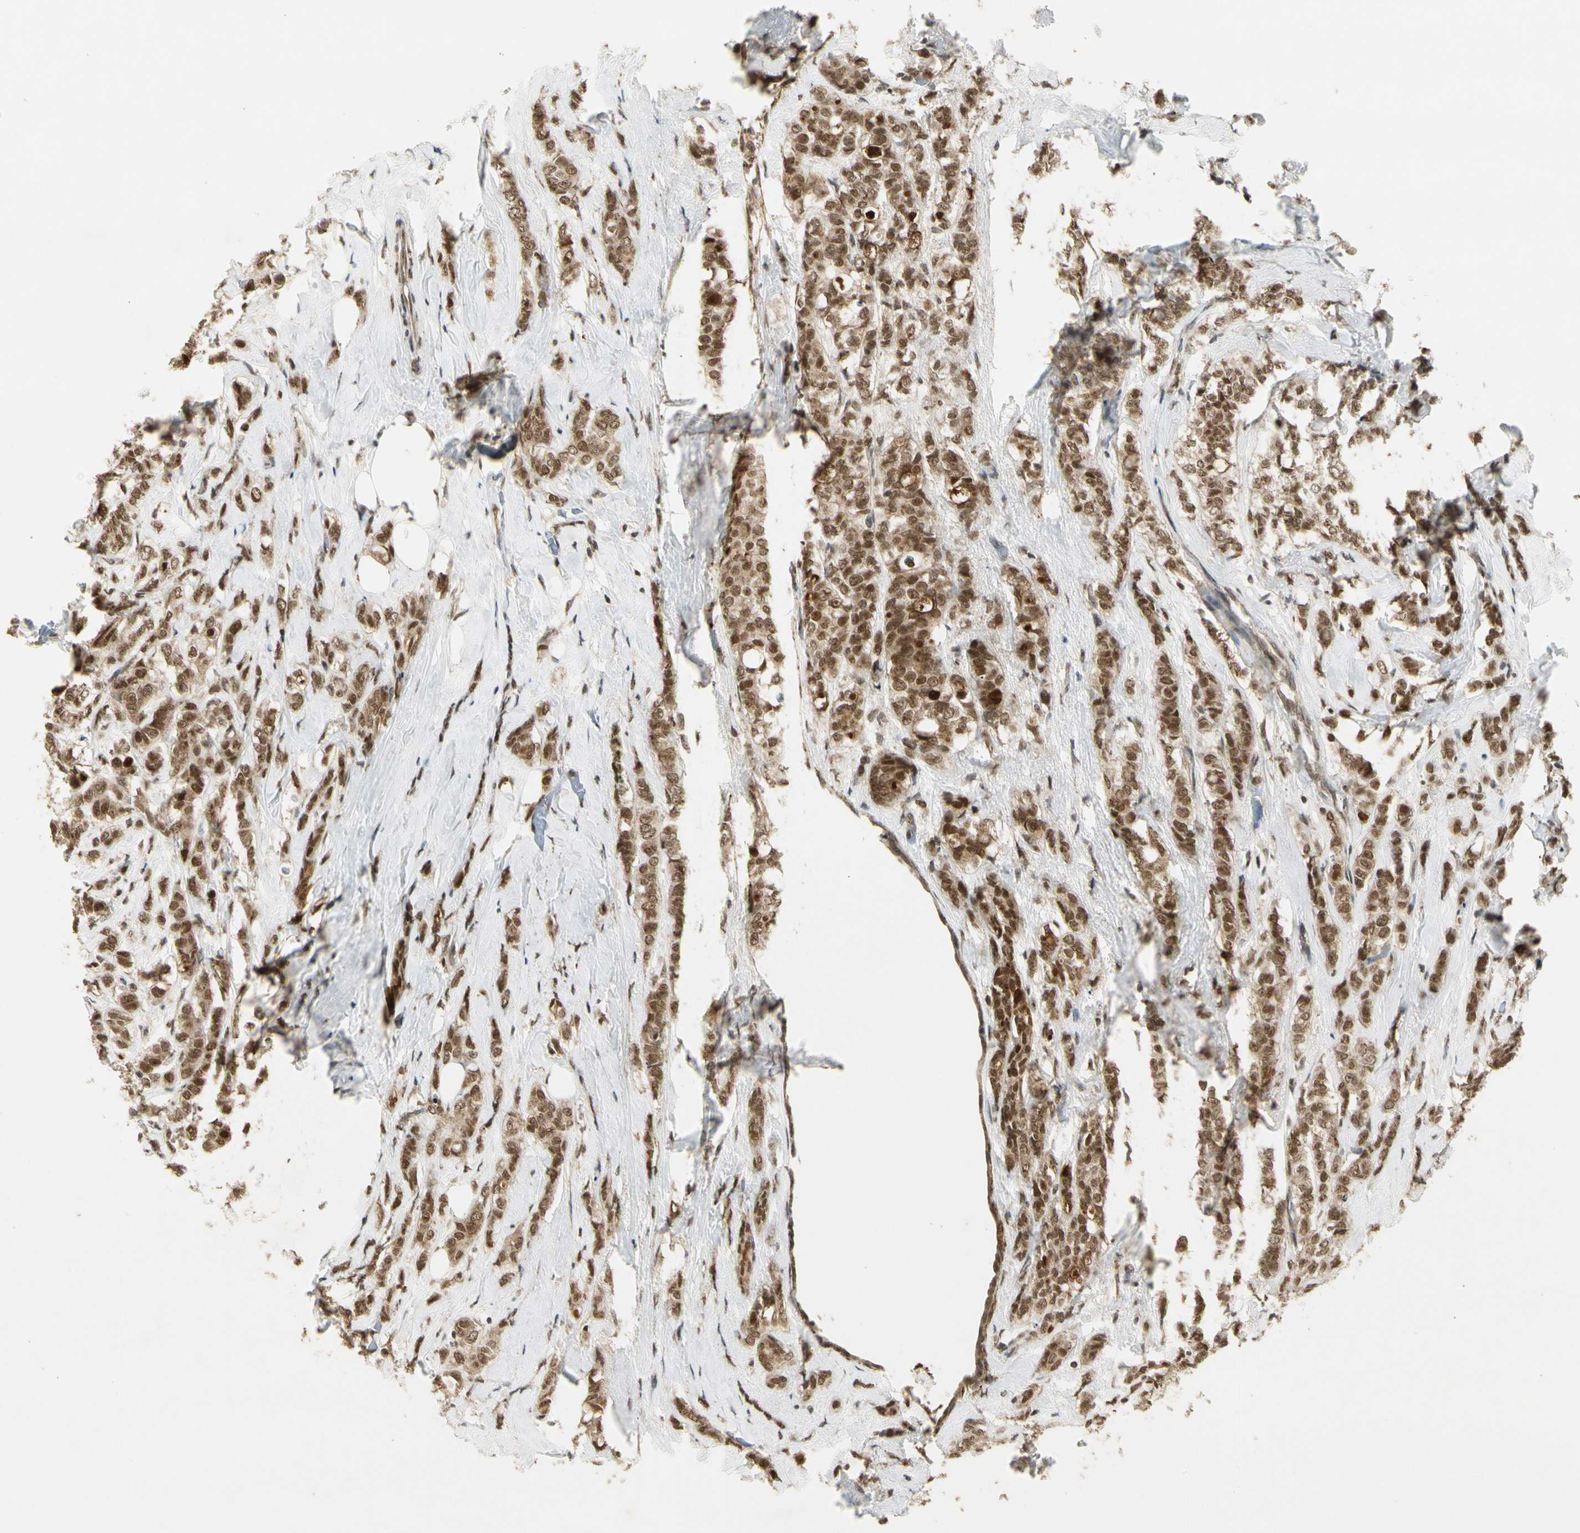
{"staining": {"intensity": "moderate", "quantity": ">75%", "location": "cytoplasmic/membranous,nuclear"}, "tissue": "breast cancer", "cell_type": "Tumor cells", "image_type": "cancer", "snomed": [{"axis": "morphology", "description": "Lobular carcinoma"}, {"axis": "topography", "description": "Breast"}], "caption": "The immunohistochemical stain labels moderate cytoplasmic/membranous and nuclear positivity in tumor cells of breast cancer (lobular carcinoma) tissue. Using DAB (3,3'-diaminobenzidine) (brown) and hematoxylin (blue) stains, captured at high magnification using brightfield microscopy.", "gene": "ZNF135", "patient": {"sex": "female", "age": 60}}